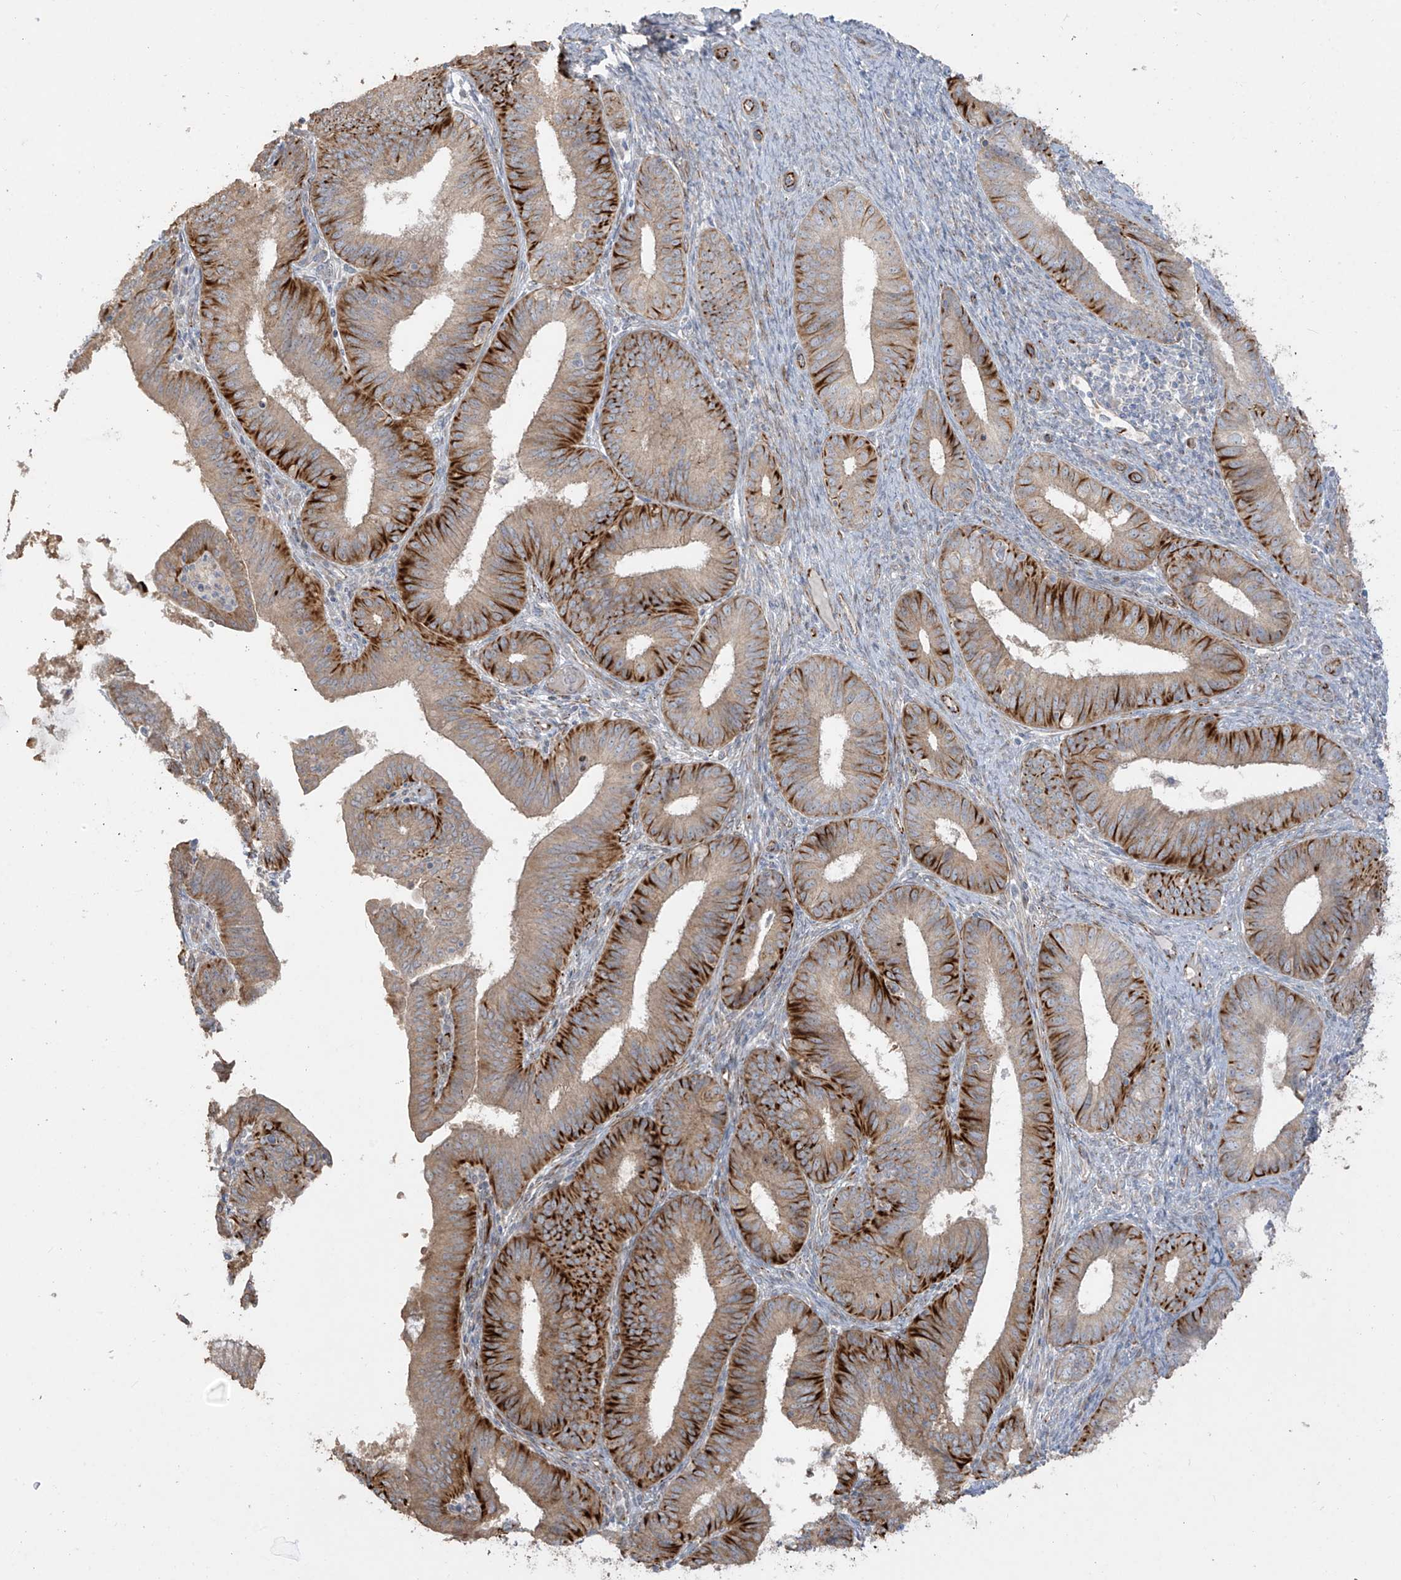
{"staining": {"intensity": "strong", "quantity": ">75%", "location": "cytoplasmic/membranous"}, "tissue": "endometrial cancer", "cell_type": "Tumor cells", "image_type": "cancer", "snomed": [{"axis": "morphology", "description": "Adenocarcinoma, NOS"}, {"axis": "topography", "description": "Endometrium"}], "caption": "A brown stain labels strong cytoplasmic/membranous expression of a protein in human endometrial adenocarcinoma tumor cells.", "gene": "DCDC2", "patient": {"sex": "female", "age": 51}}